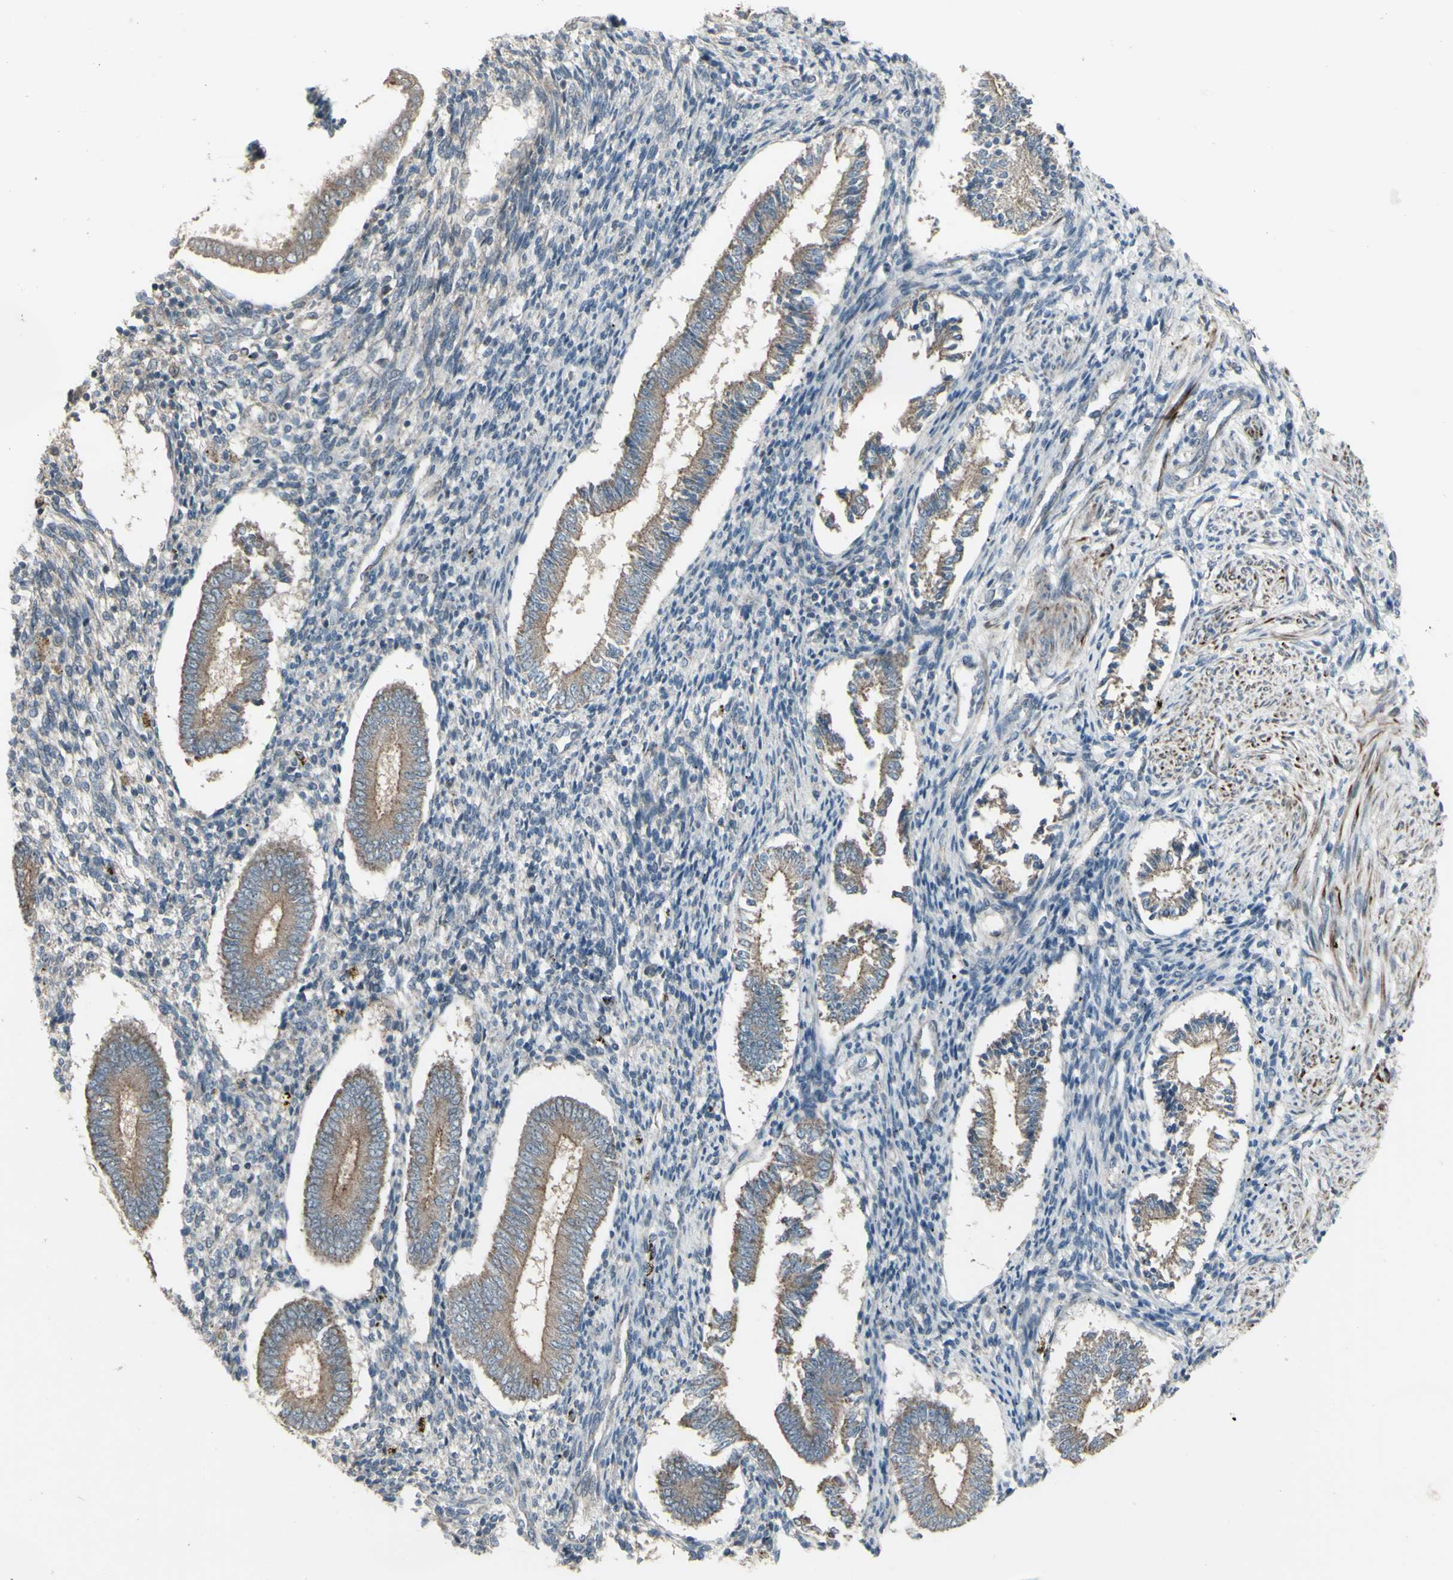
{"staining": {"intensity": "weak", "quantity": ">75%", "location": "cytoplasmic/membranous"}, "tissue": "endometrium", "cell_type": "Cells in endometrial stroma", "image_type": "normal", "snomed": [{"axis": "morphology", "description": "Normal tissue, NOS"}, {"axis": "topography", "description": "Endometrium"}], "caption": "A high-resolution histopathology image shows IHC staining of unremarkable endometrium, which exhibits weak cytoplasmic/membranous positivity in about >75% of cells in endometrial stroma.", "gene": "GRAMD1B", "patient": {"sex": "female", "age": 42}}